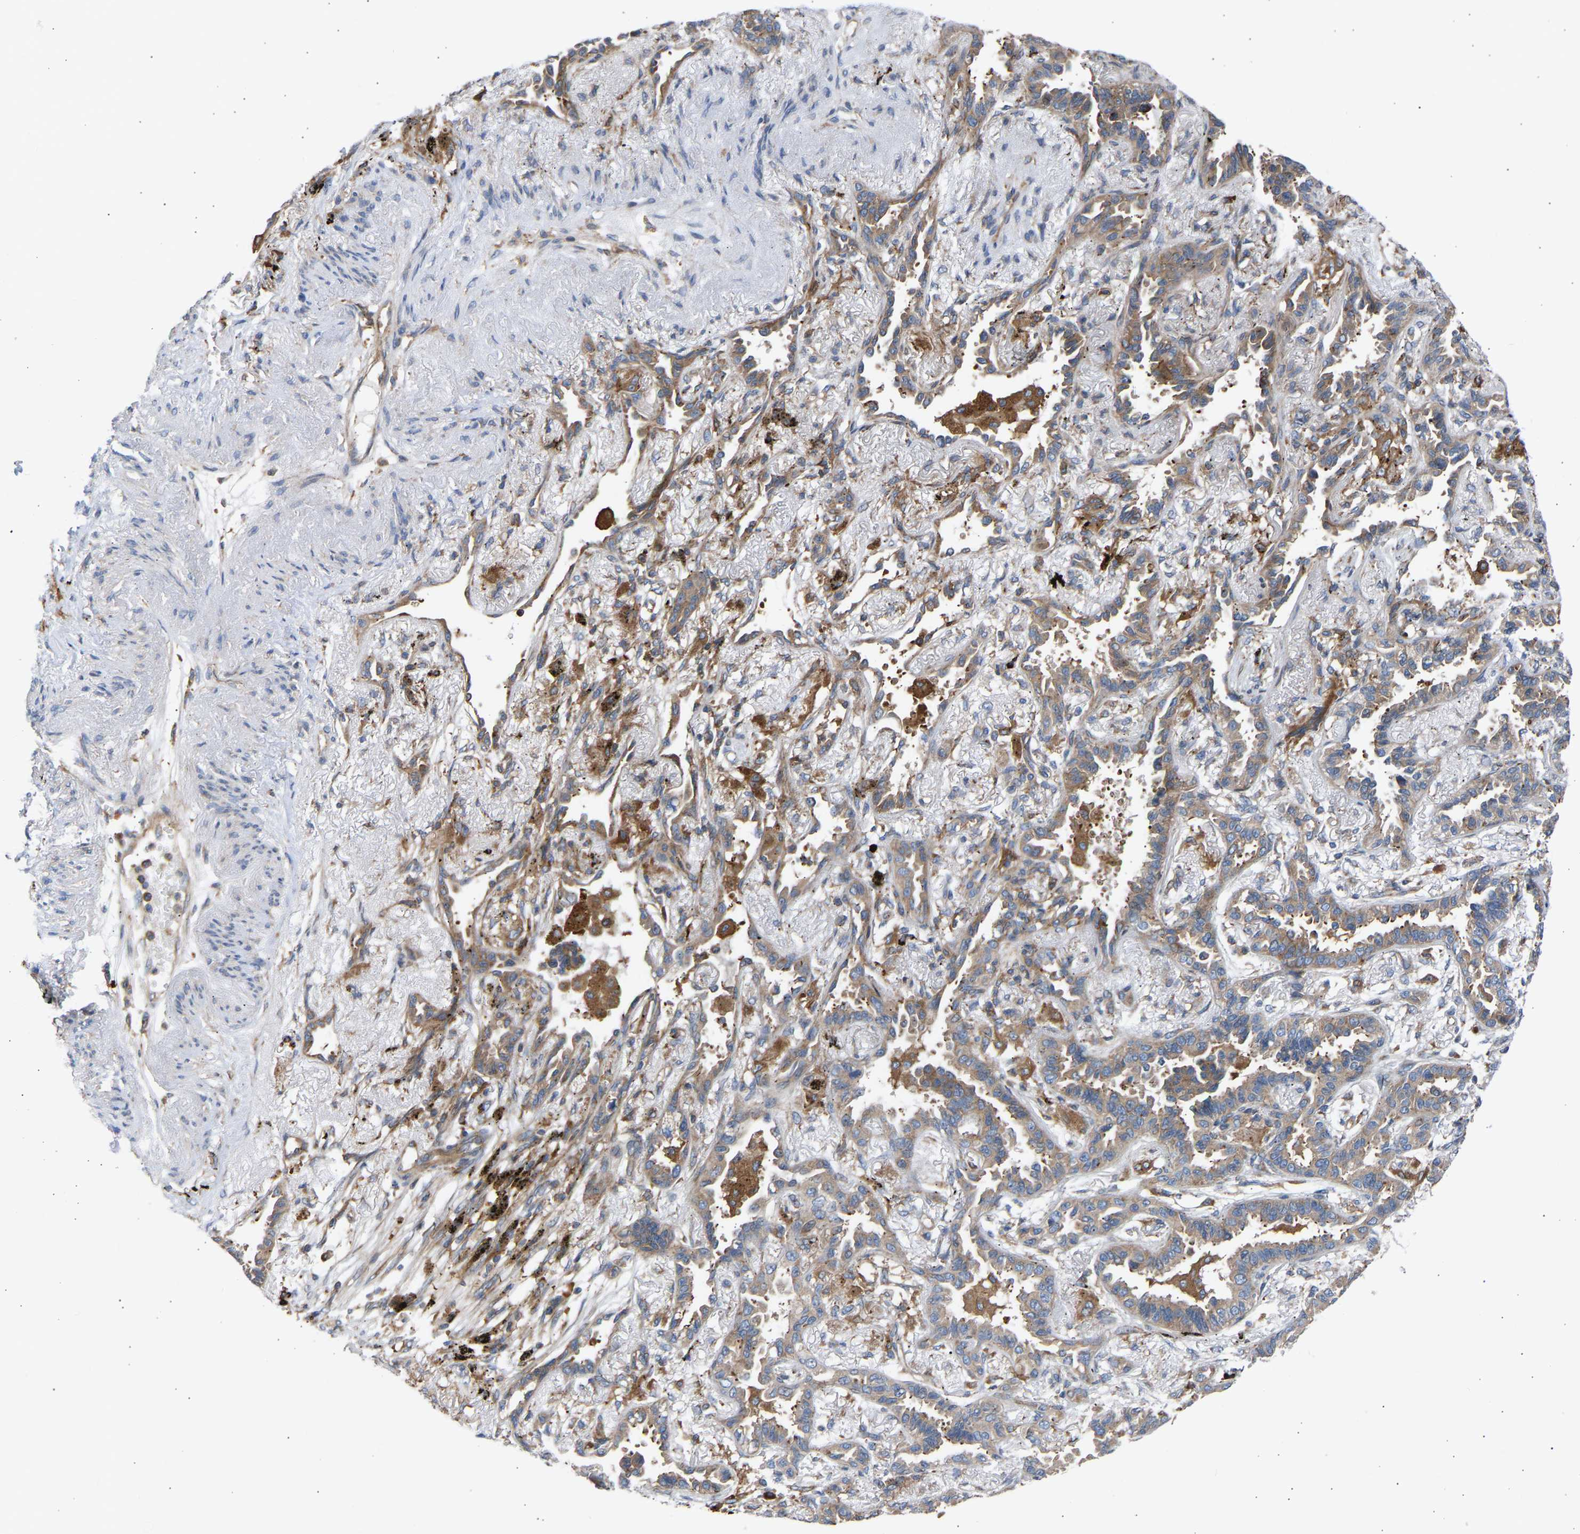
{"staining": {"intensity": "moderate", "quantity": ">75%", "location": "cytoplasmic/membranous"}, "tissue": "lung cancer", "cell_type": "Tumor cells", "image_type": "cancer", "snomed": [{"axis": "morphology", "description": "Adenocarcinoma, NOS"}, {"axis": "topography", "description": "Lung"}], "caption": "Tumor cells display medium levels of moderate cytoplasmic/membranous positivity in approximately >75% of cells in lung cancer (adenocarcinoma). Using DAB (3,3'-diaminobenzidine) (brown) and hematoxylin (blue) stains, captured at high magnification using brightfield microscopy.", "gene": "GCN1", "patient": {"sex": "male", "age": 59}}